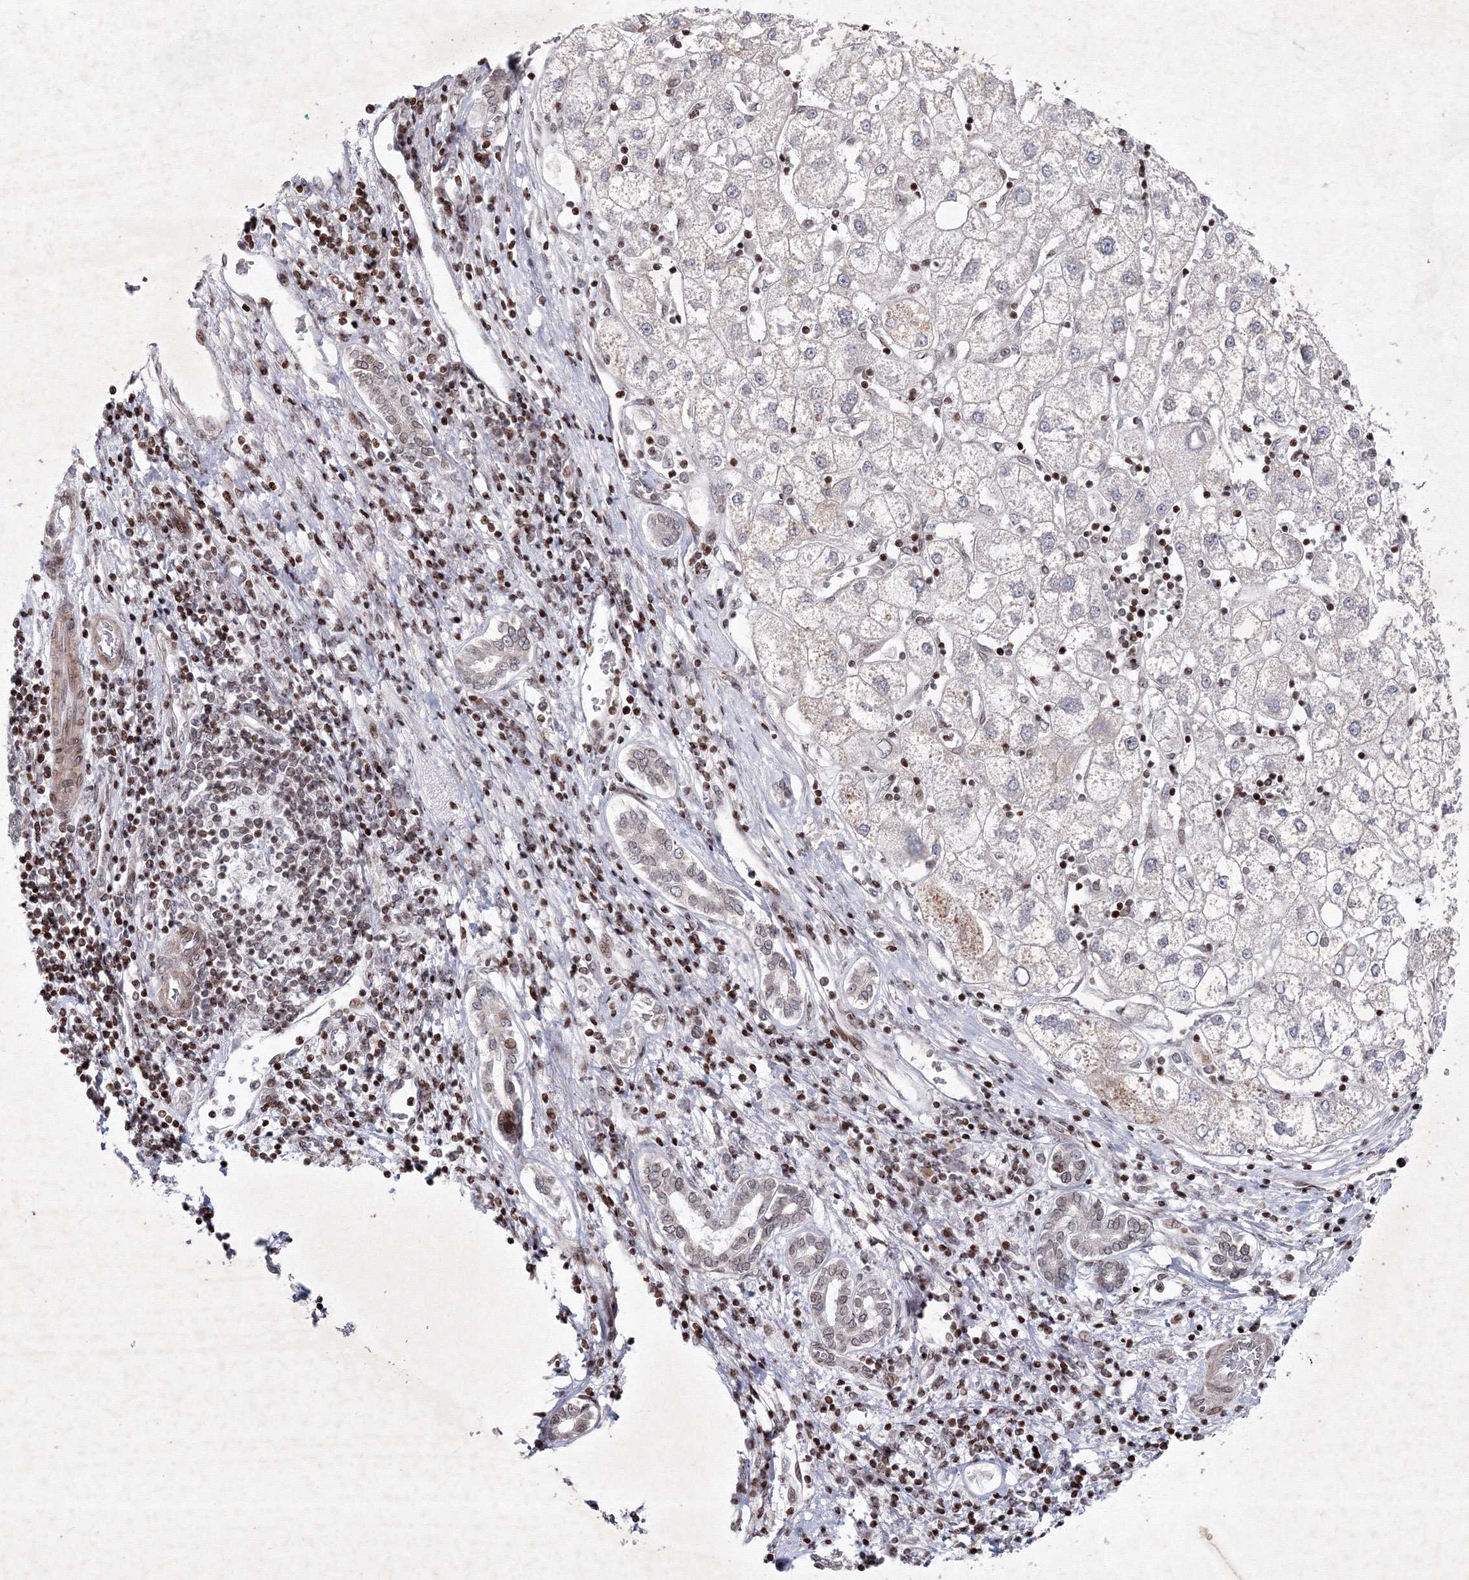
{"staining": {"intensity": "negative", "quantity": "none", "location": "none"}, "tissue": "liver cancer", "cell_type": "Tumor cells", "image_type": "cancer", "snomed": [{"axis": "morphology", "description": "Carcinoma, Hepatocellular, NOS"}, {"axis": "topography", "description": "Liver"}], "caption": "This is a micrograph of IHC staining of liver cancer (hepatocellular carcinoma), which shows no expression in tumor cells. (Stains: DAB (3,3'-diaminobenzidine) IHC with hematoxylin counter stain, Microscopy: brightfield microscopy at high magnification).", "gene": "SMIM29", "patient": {"sex": "male", "age": 65}}